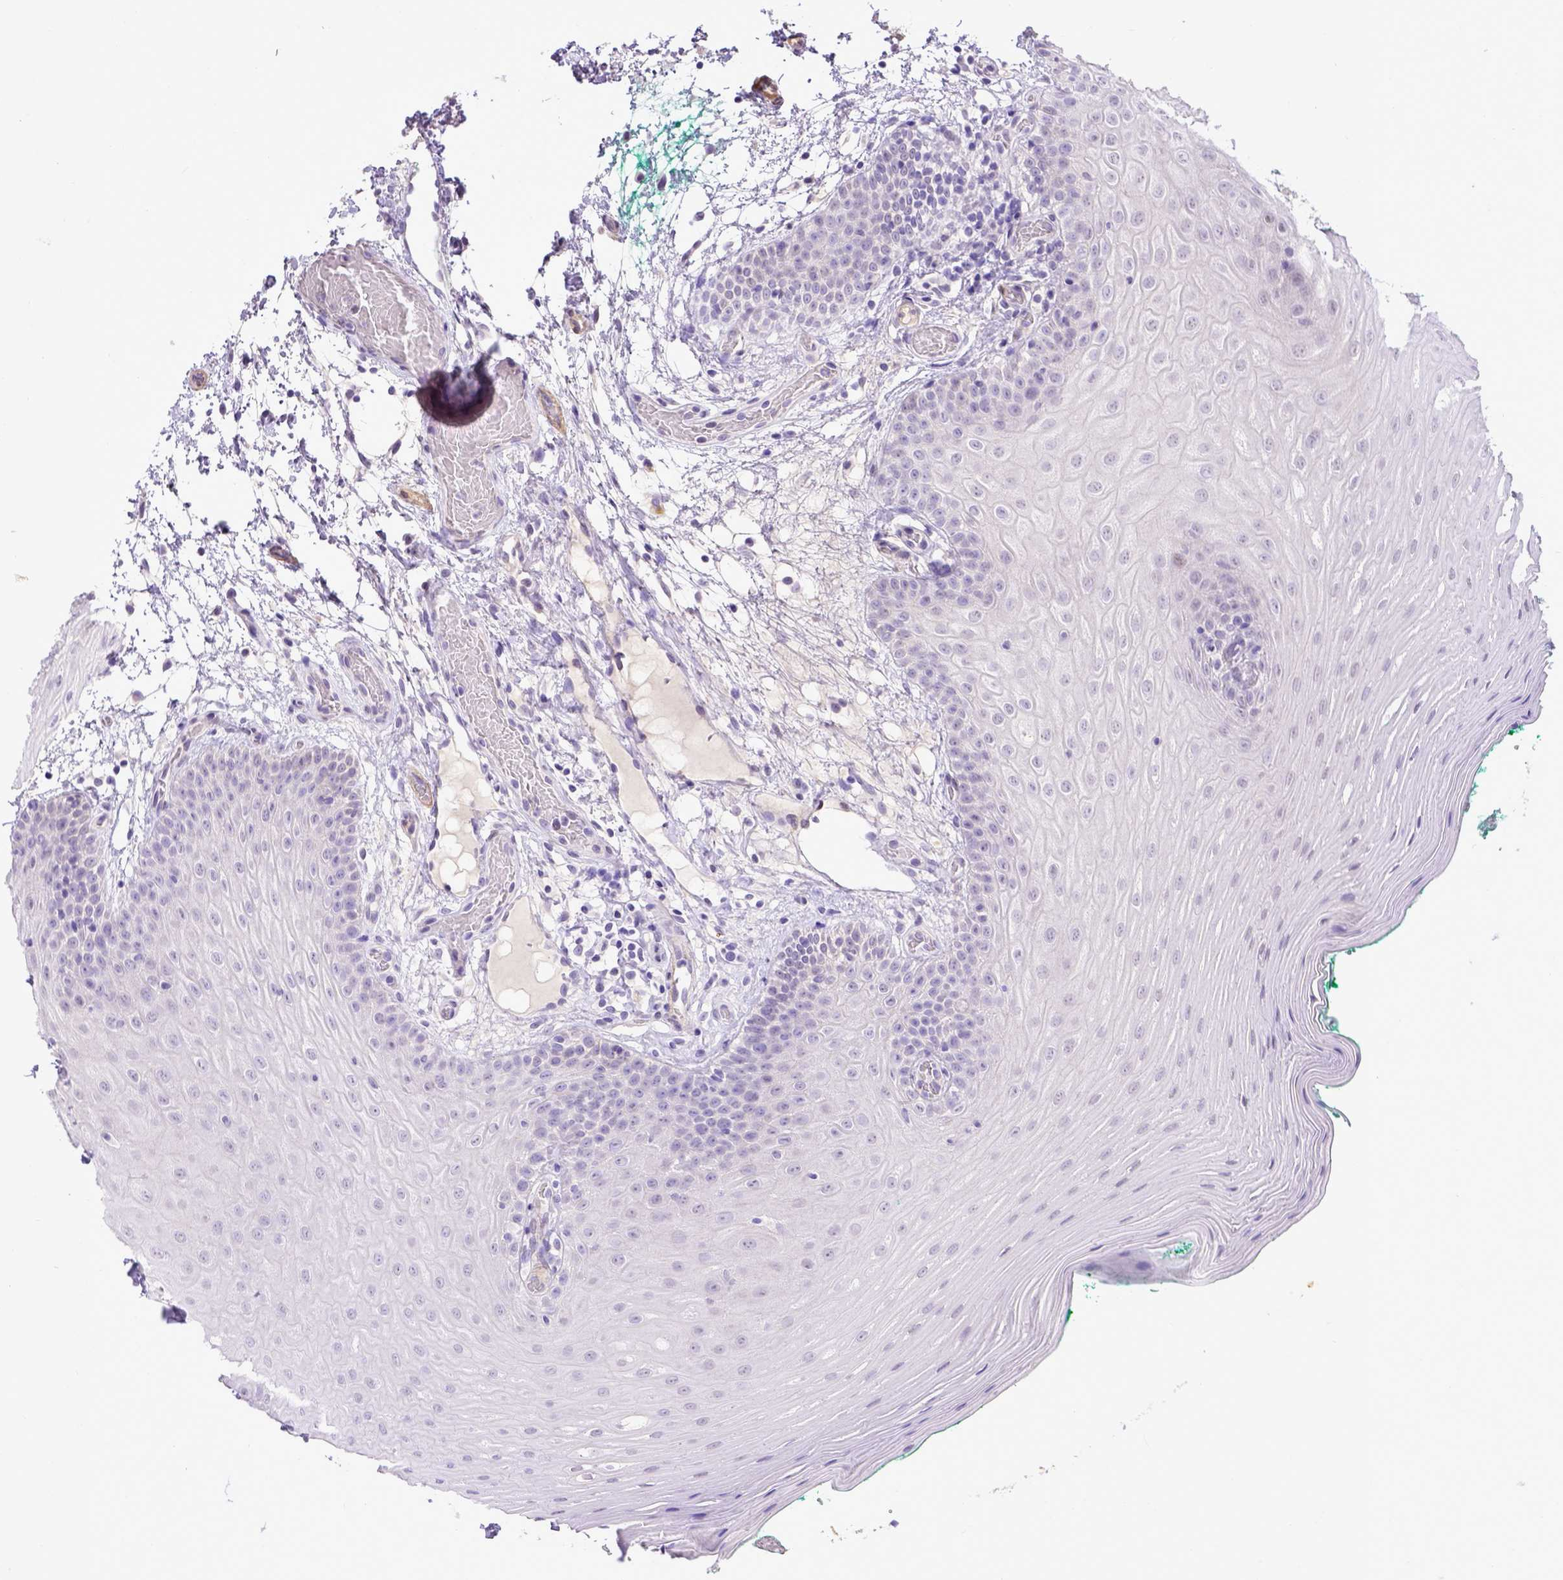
{"staining": {"intensity": "negative", "quantity": "none", "location": "none"}, "tissue": "oral mucosa", "cell_type": "Squamous epithelial cells", "image_type": "normal", "snomed": [{"axis": "morphology", "description": "Normal tissue, NOS"}, {"axis": "morphology", "description": "Squamous cell carcinoma, NOS"}, {"axis": "topography", "description": "Oral tissue"}, {"axis": "topography", "description": "Head-Neck"}], "caption": "Squamous epithelial cells show no significant expression in unremarkable oral mucosa.", "gene": "BTN1A1", "patient": {"sex": "male", "age": 78}}